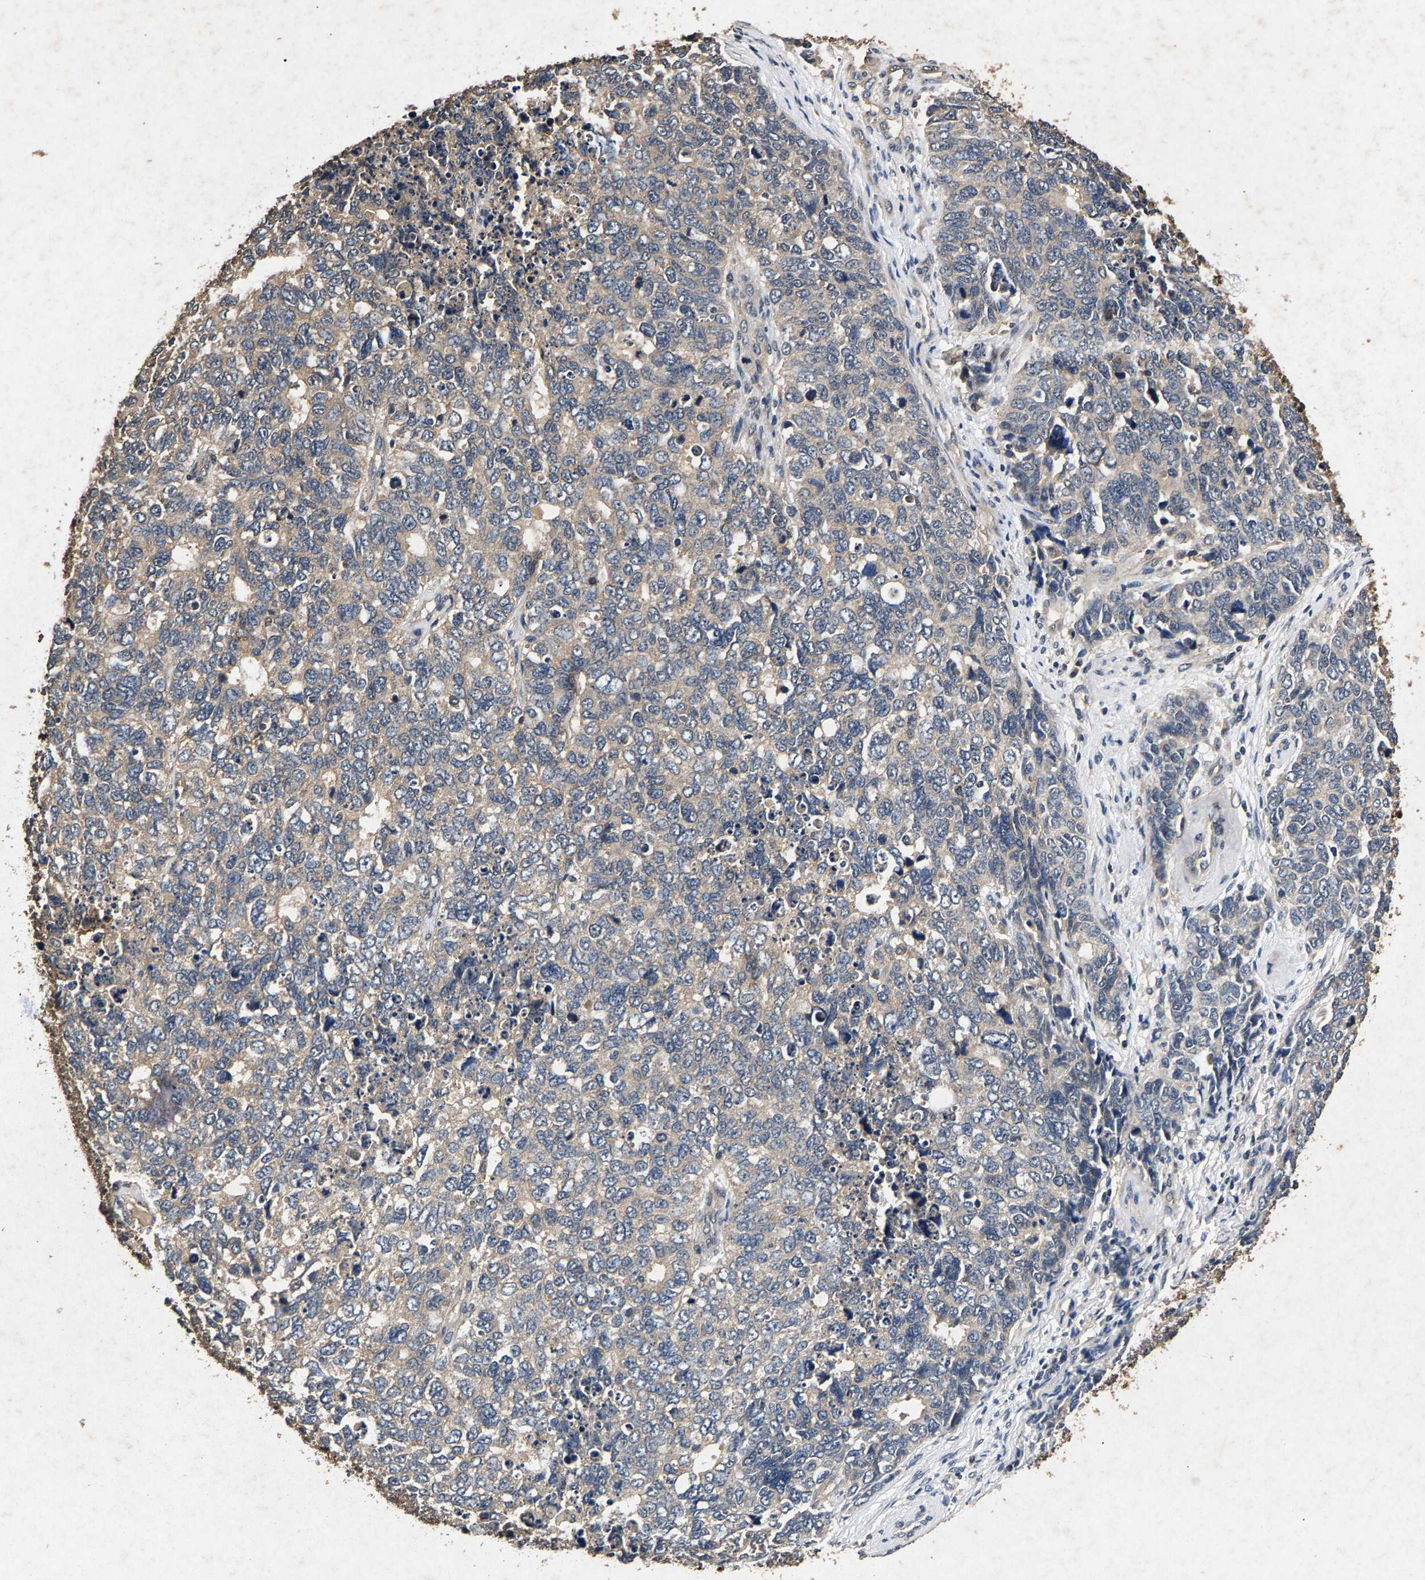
{"staining": {"intensity": "negative", "quantity": "none", "location": "none"}, "tissue": "cervical cancer", "cell_type": "Tumor cells", "image_type": "cancer", "snomed": [{"axis": "morphology", "description": "Squamous cell carcinoma, NOS"}, {"axis": "topography", "description": "Cervix"}], "caption": "An image of human cervical cancer is negative for staining in tumor cells.", "gene": "PPP1CC", "patient": {"sex": "female", "age": 63}}